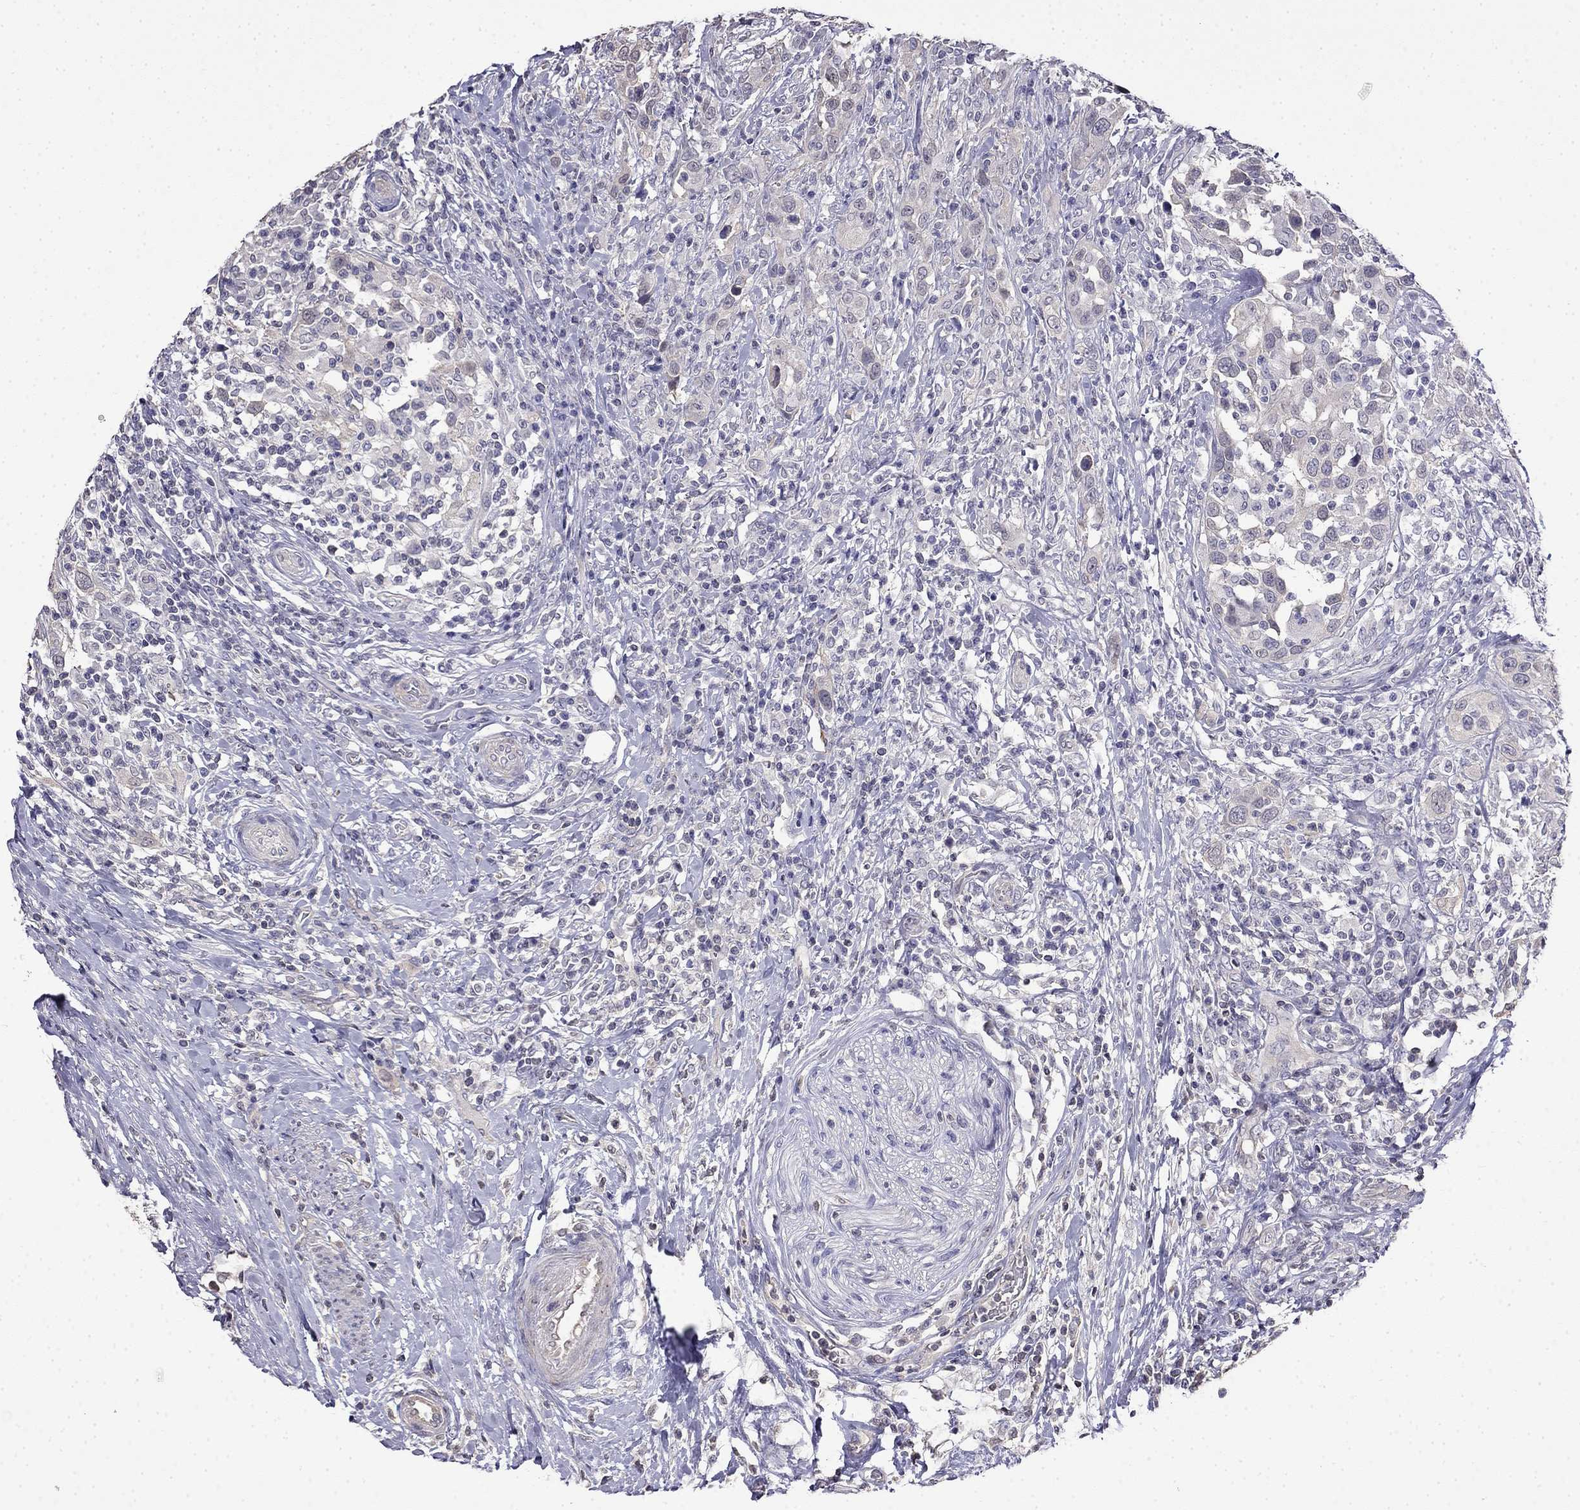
{"staining": {"intensity": "negative", "quantity": "none", "location": "none"}, "tissue": "urothelial cancer", "cell_type": "Tumor cells", "image_type": "cancer", "snomed": [{"axis": "morphology", "description": "Urothelial carcinoma, NOS"}, {"axis": "morphology", "description": "Urothelial carcinoma, High grade"}, {"axis": "topography", "description": "Urinary bladder"}], "caption": "Urothelial cancer was stained to show a protein in brown. There is no significant positivity in tumor cells.", "gene": "GUCA1B", "patient": {"sex": "female", "age": 64}}